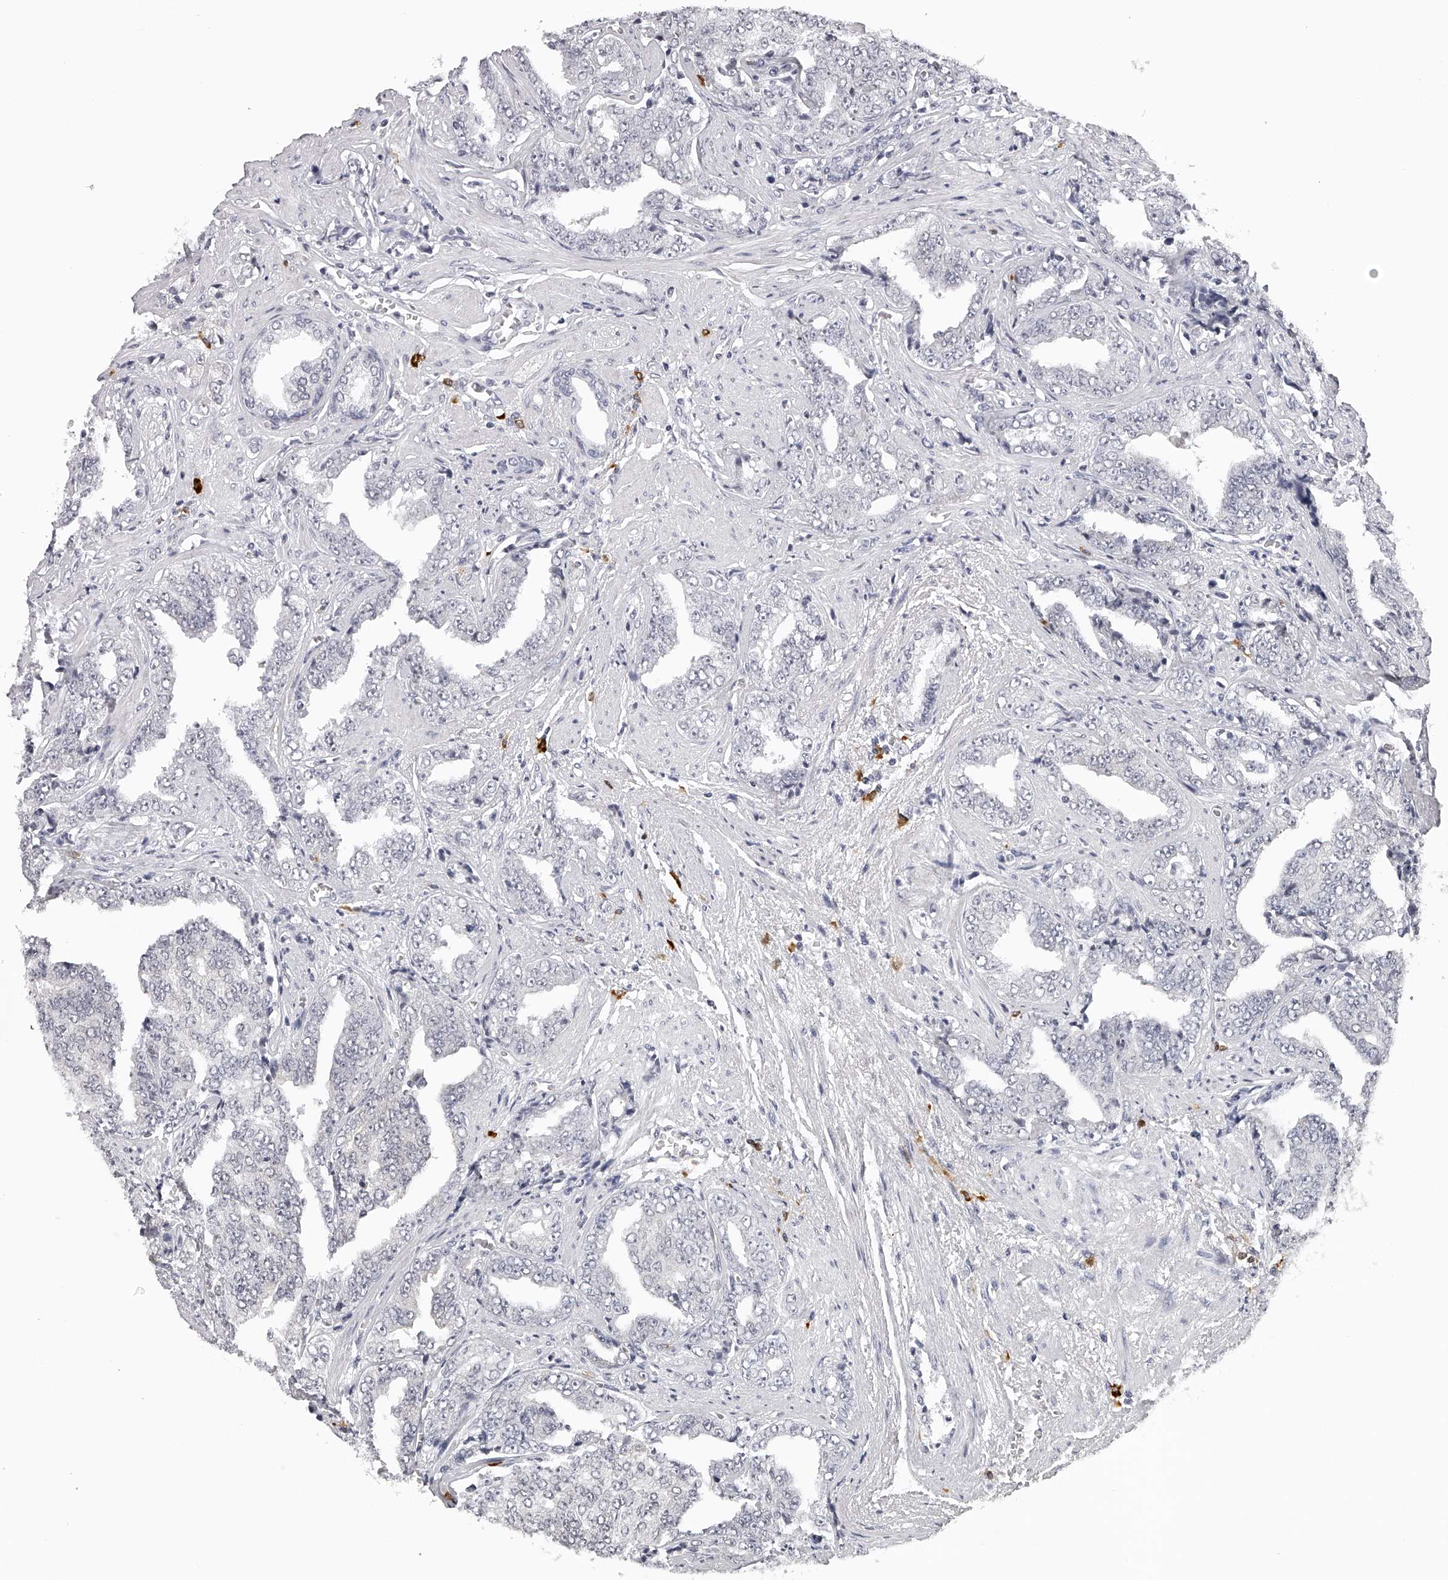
{"staining": {"intensity": "negative", "quantity": "none", "location": "none"}, "tissue": "prostate cancer", "cell_type": "Tumor cells", "image_type": "cancer", "snomed": [{"axis": "morphology", "description": "Adenocarcinoma, High grade"}, {"axis": "topography", "description": "Prostate"}], "caption": "Immunohistochemistry histopathology image of human prostate cancer stained for a protein (brown), which shows no staining in tumor cells.", "gene": "SEC11C", "patient": {"sex": "male", "age": 71}}